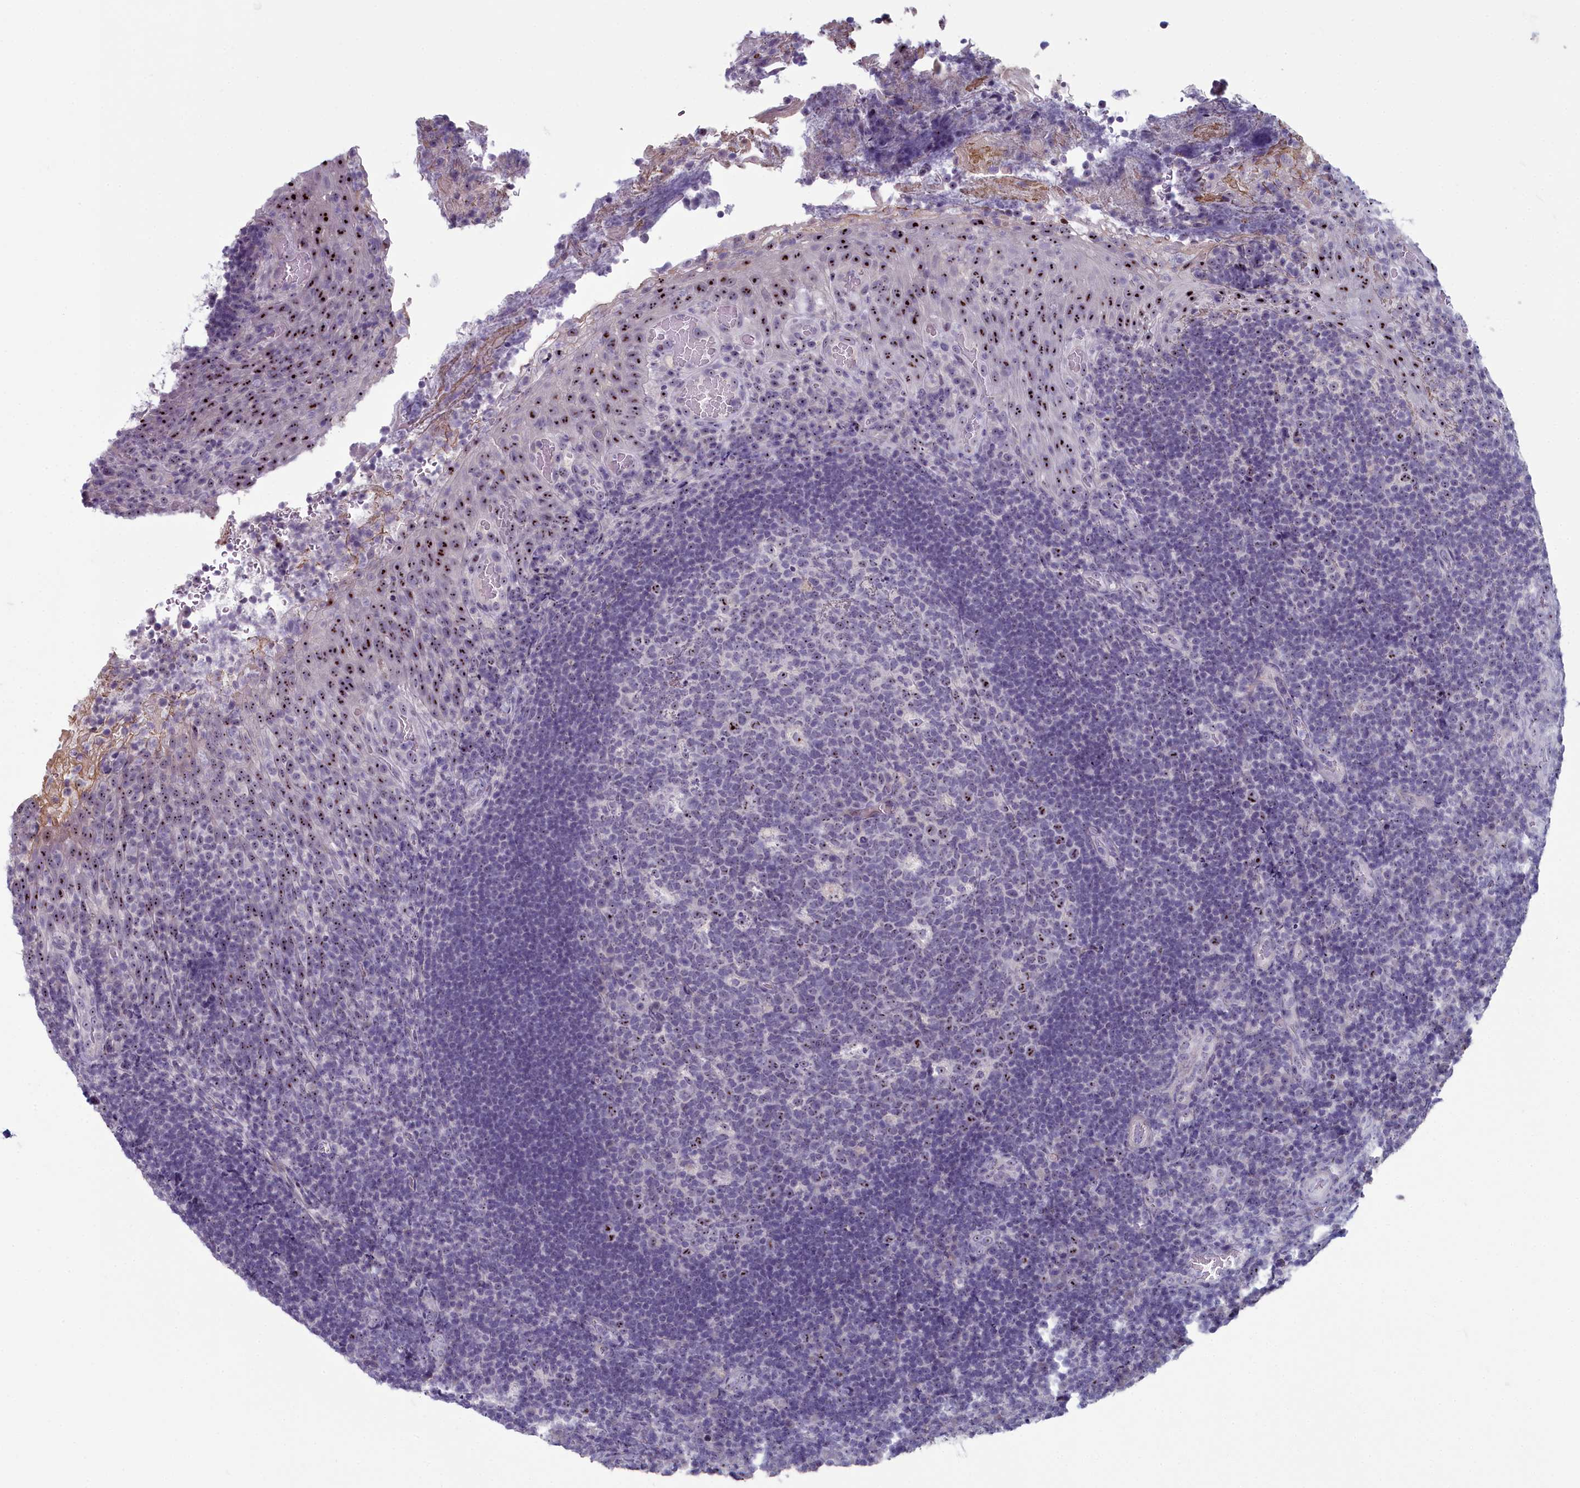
{"staining": {"intensity": "weak", "quantity": "25%-75%", "location": "nuclear"}, "tissue": "tonsil", "cell_type": "Germinal center cells", "image_type": "normal", "snomed": [{"axis": "morphology", "description": "Normal tissue, NOS"}, {"axis": "topography", "description": "Tonsil"}], "caption": "Immunohistochemical staining of unremarkable human tonsil exhibits 25%-75% levels of weak nuclear protein staining in about 25%-75% of germinal center cells. (IHC, brightfield microscopy, high magnification).", "gene": "INSYN2A", "patient": {"sex": "male", "age": 17}}